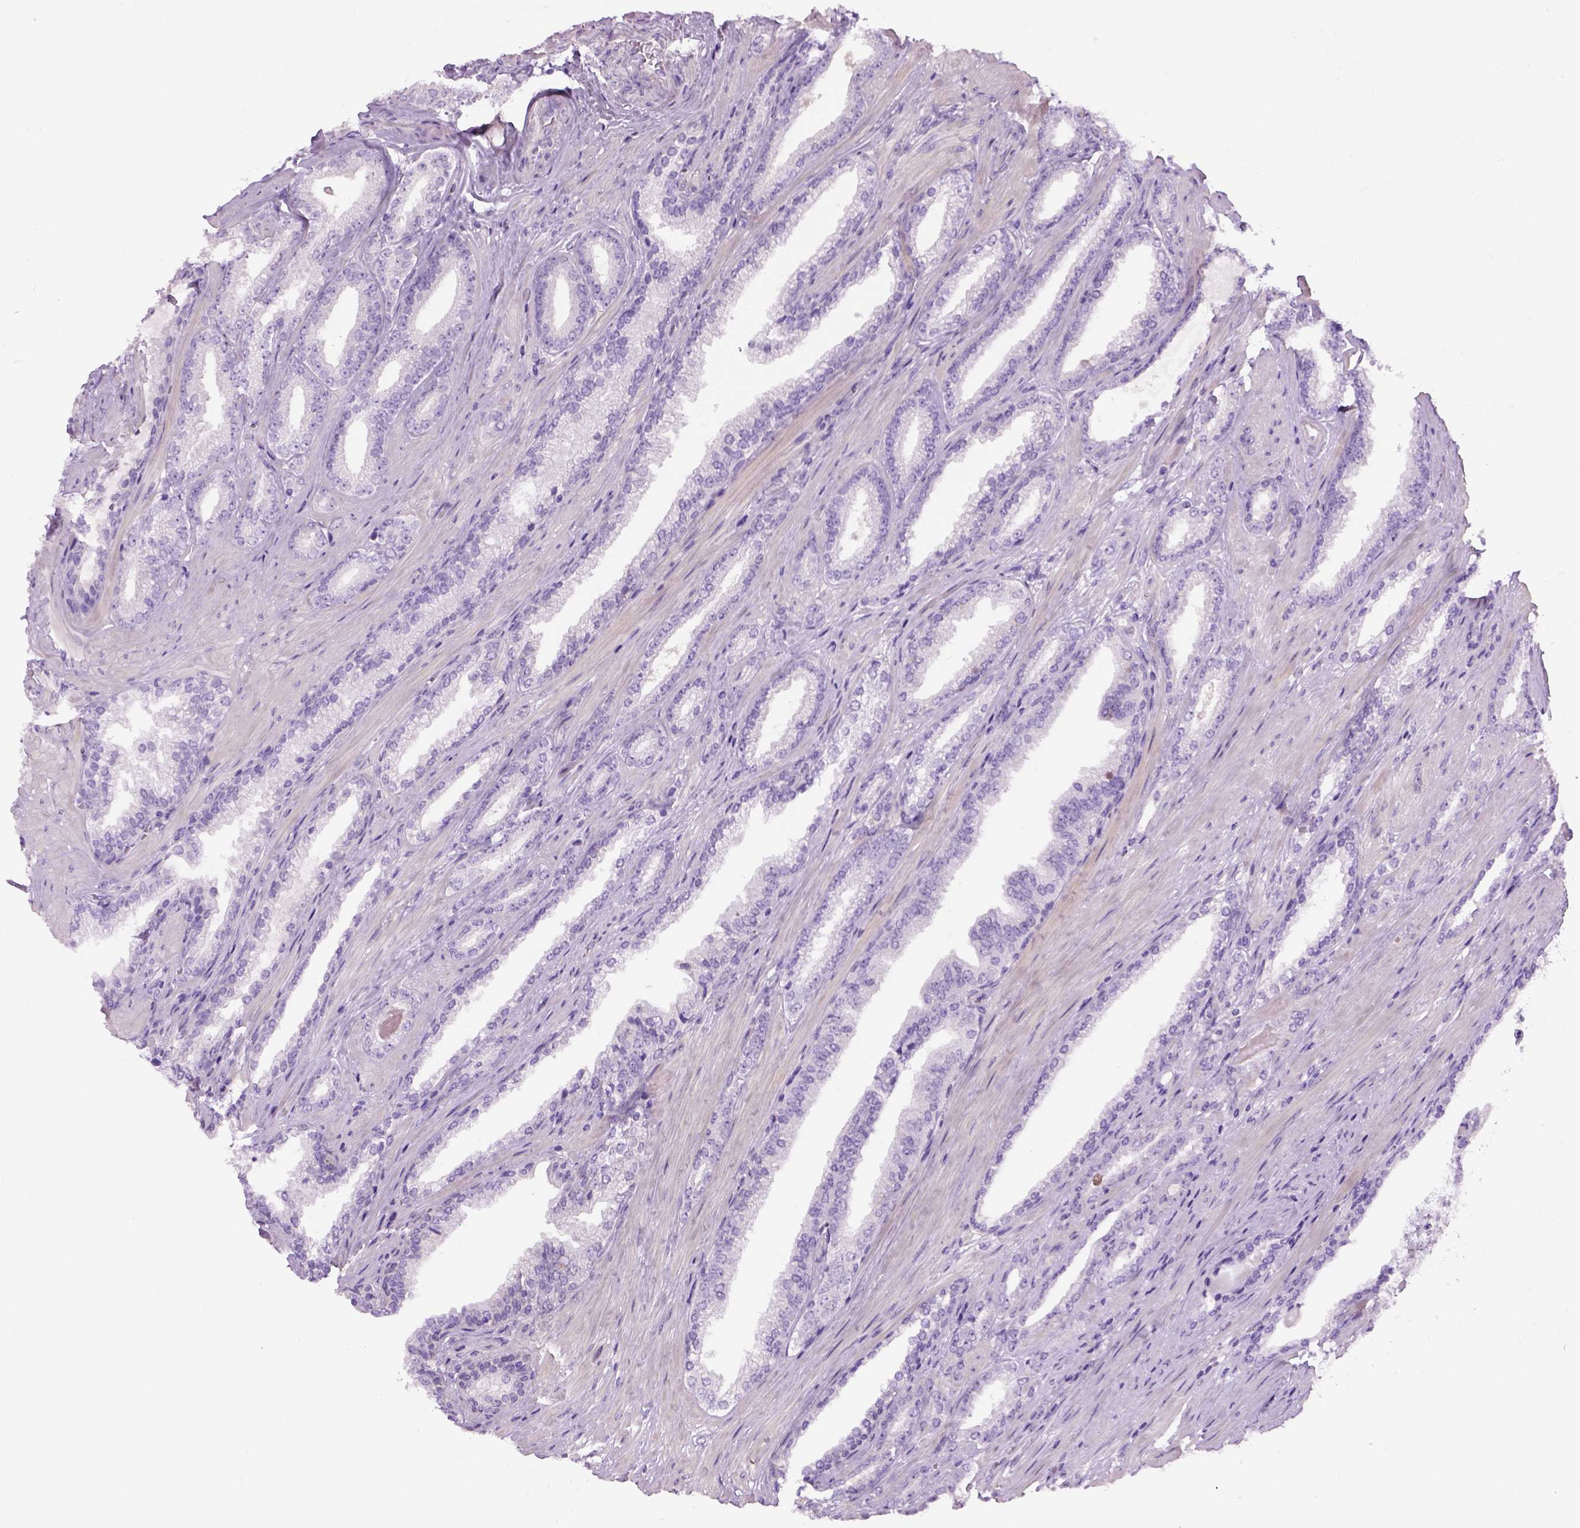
{"staining": {"intensity": "negative", "quantity": "none", "location": "none"}, "tissue": "prostate cancer", "cell_type": "Tumor cells", "image_type": "cancer", "snomed": [{"axis": "morphology", "description": "Adenocarcinoma, Low grade"}, {"axis": "topography", "description": "Prostate"}], "caption": "Immunohistochemical staining of prostate cancer exhibits no significant staining in tumor cells. (DAB (3,3'-diaminobenzidine) immunohistochemistry (IHC) with hematoxylin counter stain).", "gene": "GABRB2", "patient": {"sex": "male", "age": 61}}